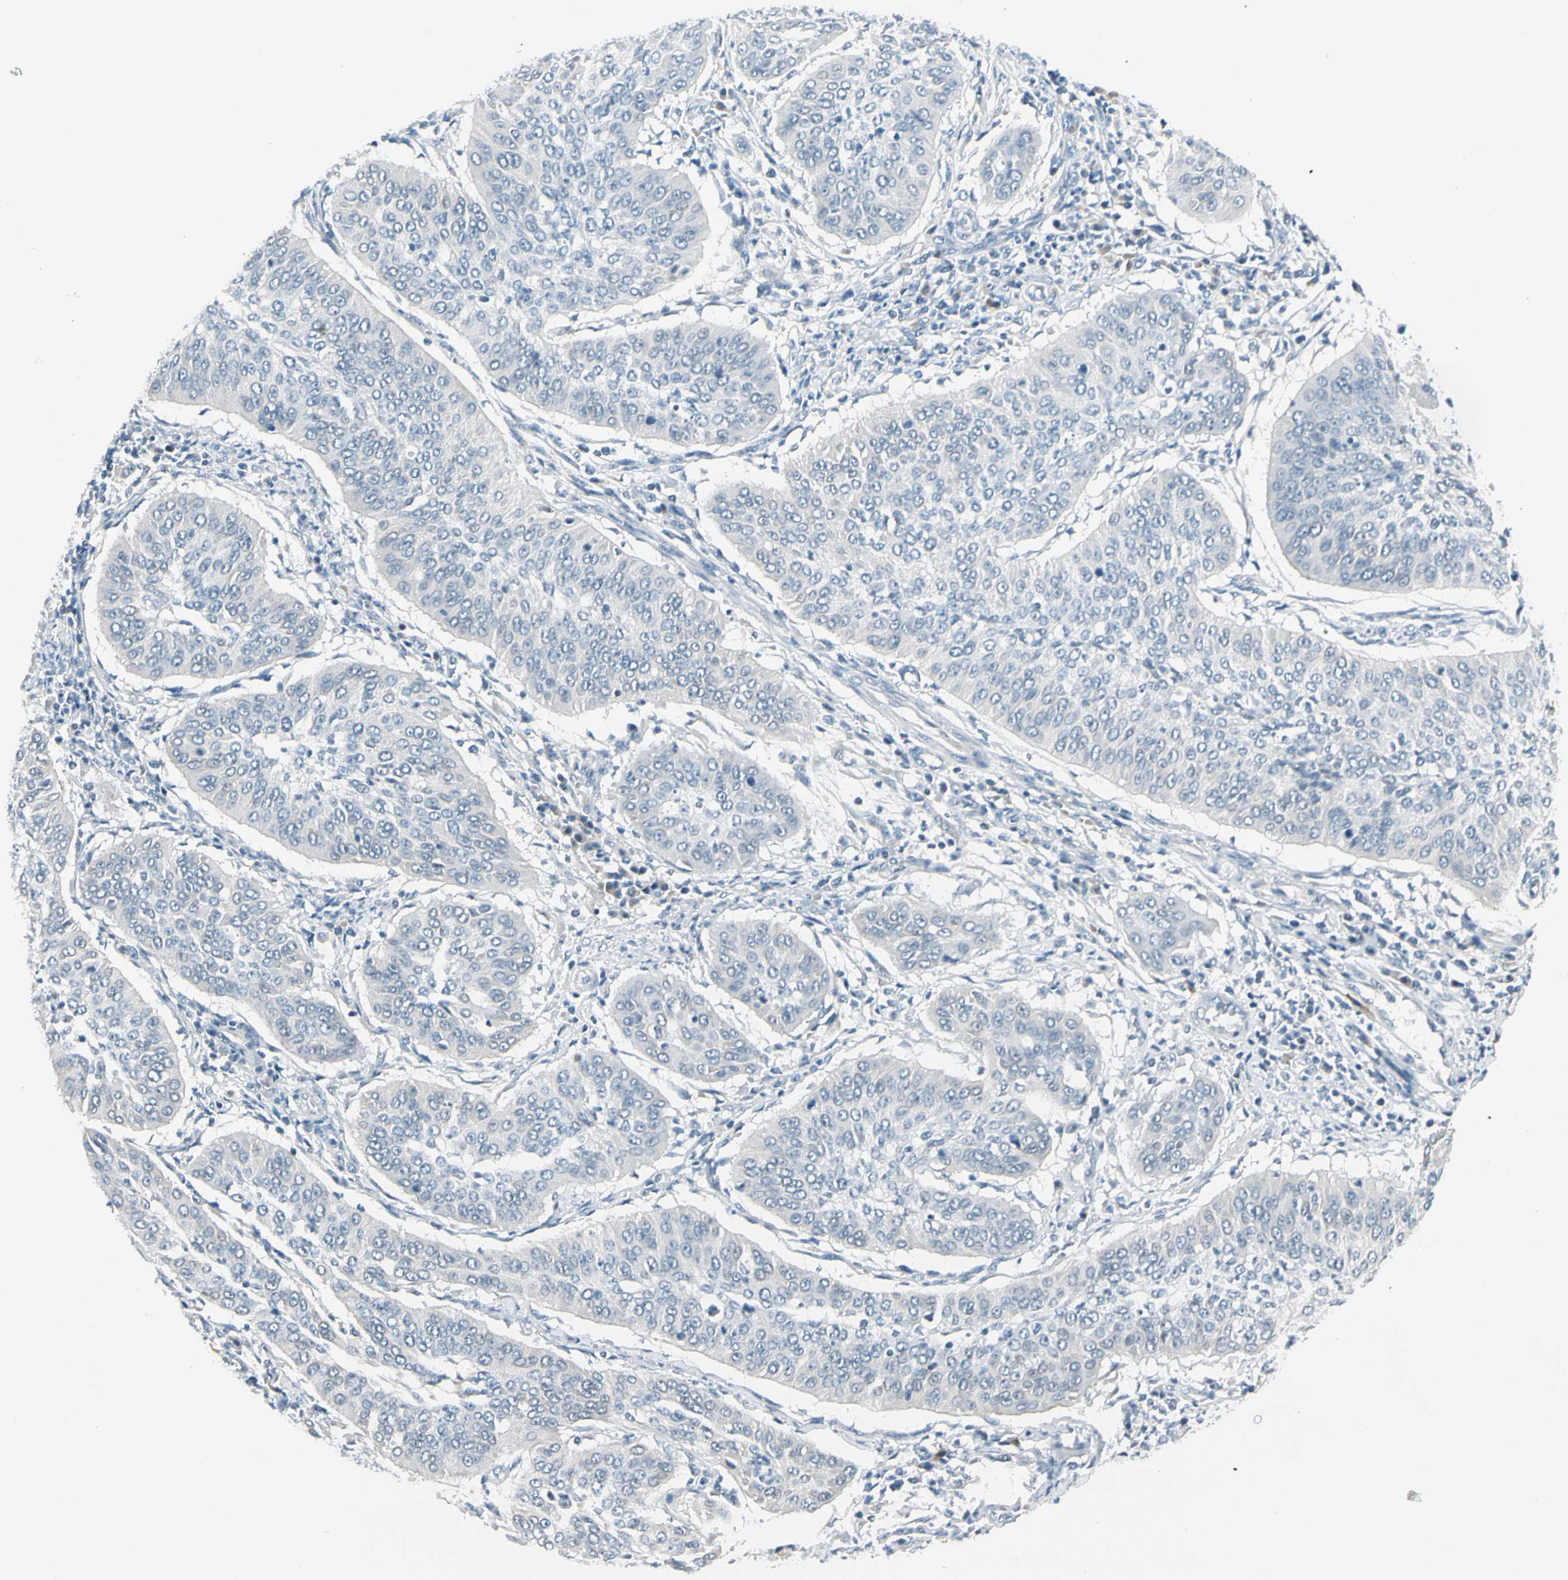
{"staining": {"intensity": "negative", "quantity": "none", "location": "none"}, "tissue": "cervical cancer", "cell_type": "Tumor cells", "image_type": "cancer", "snomed": [{"axis": "morphology", "description": "Normal tissue, NOS"}, {"axis": "morphology", "description": "Squamous cell carcinoma, NOS"}, {"axis": "topography", "description": "Cervix"}], "caption": "This is an immunohistochemistry (IHC) photomicrograph of cervical cancer (squamous cell carcinoma). There is no expression in tumor cells.", "gene": "ZSCAN1", "patient": {"sex": "female", "age": 39}}